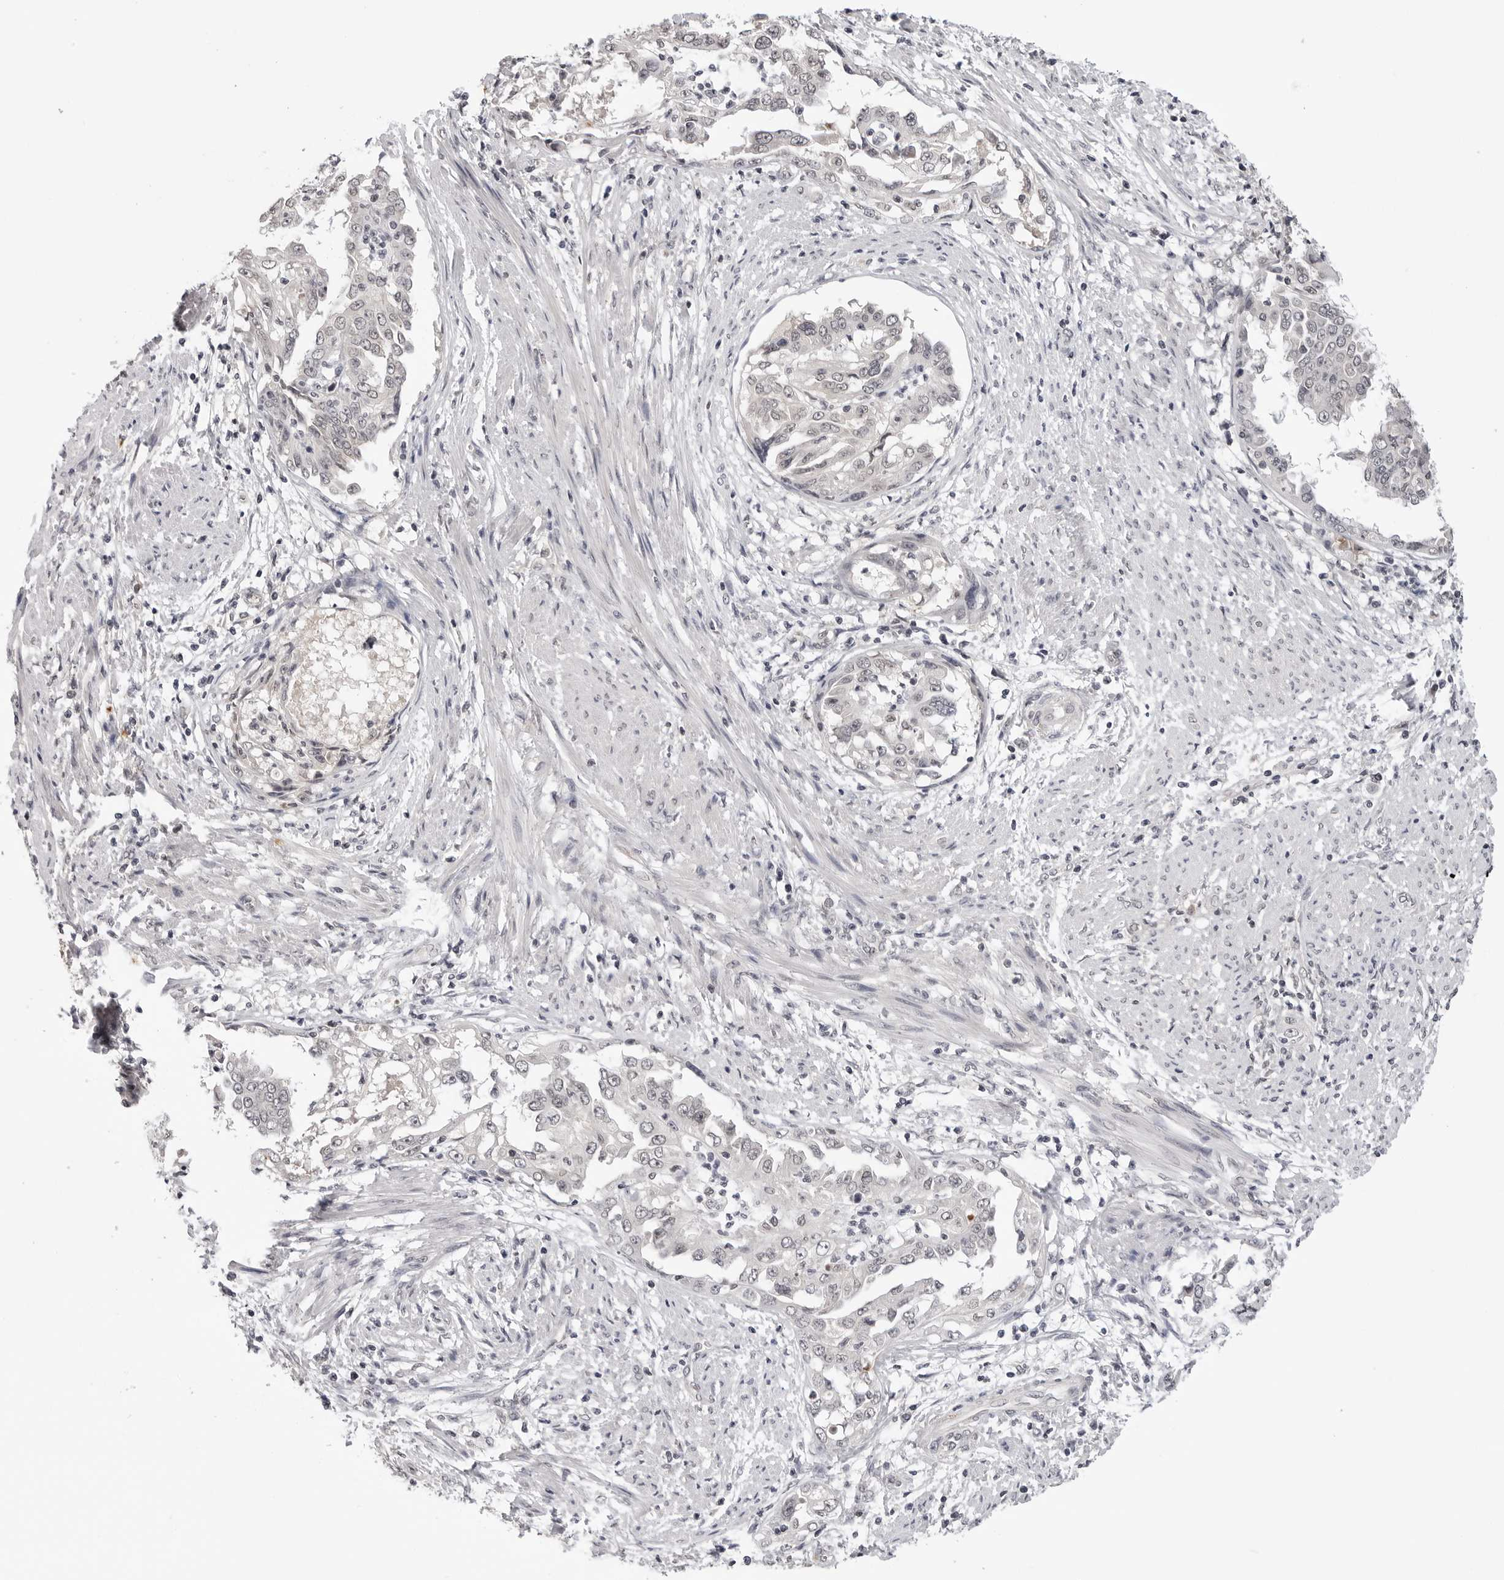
{"staining": {"intensity": "negative", "quantity": "none", "location": "none"}, "tissue": "endometrial cancer", "cell_type": "Tumor cells", "image_type": "cancer", "snomed": [{"axis": "morphology", "description": "Adenocarcinoma, NOS"}, {"axis": "topography", "description": "Endometrium"}], "caption": "The micrograph reveals no staining of tumor cells in endometrial cancer (adenocarcinoma). Nuclei are stained in blue.", "gene": "CDK20", "patient": {"sex": "female", "age": 85}}